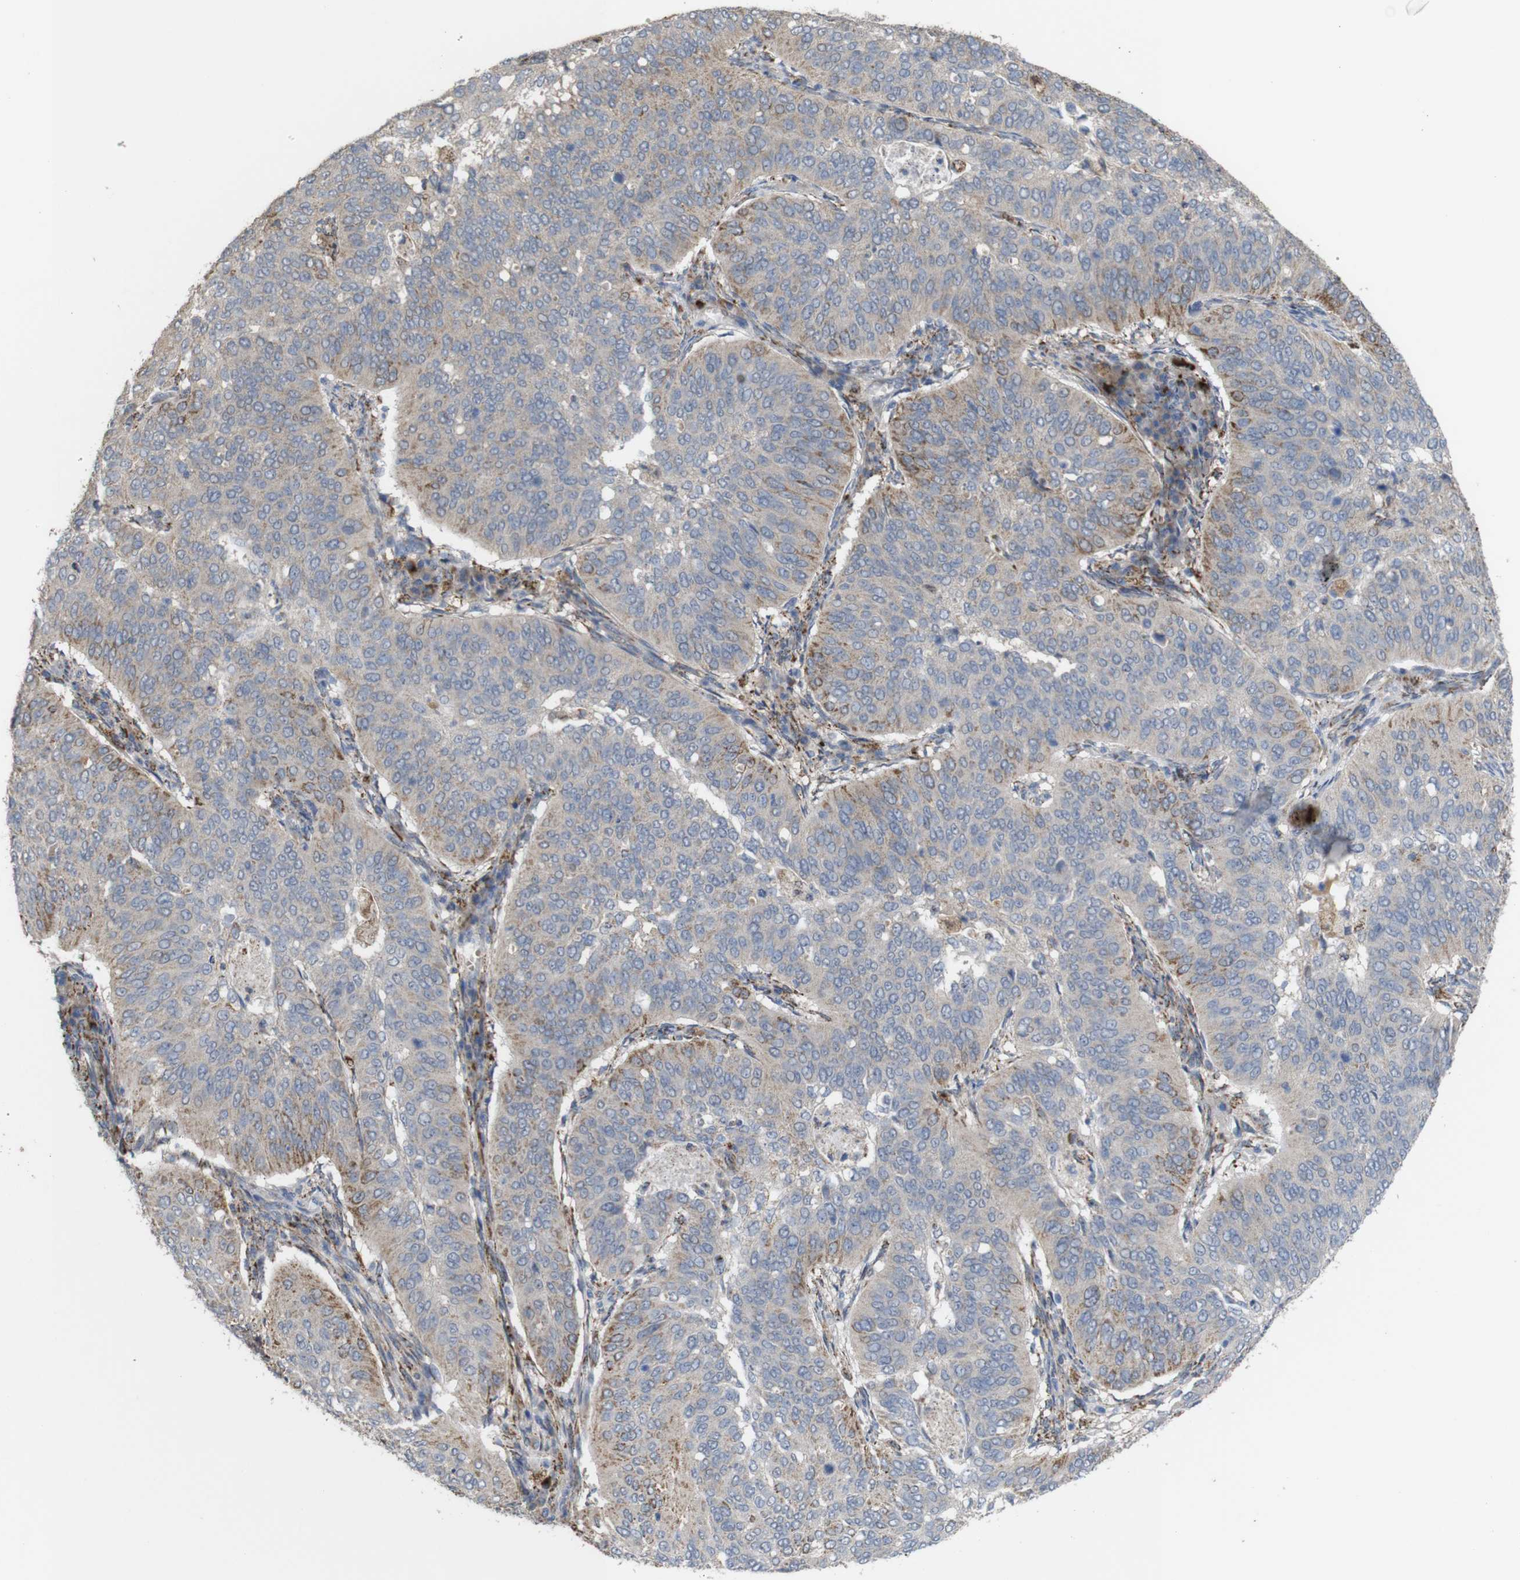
{"staining": {"intensity": "weak", "quantity": "<25%", "location": "cytoplasmic/membranous"}, "tissue": "cervical cancer", "cell_type": "Tumor cells", "image_type": "cancer", "snomed": [{"axis": "morphology", "description": "Normal tissue, NOS"}, {"axis": "morphology", "description": "Squamous cell carcinoma, NOS"}, {"axis": "topography", "description": "Cervix"}], "caption": "IHC micrograph of neoplastic tissue: human cervical cancer (squamous cell carcinoma) stained with DAB demonstrates no significant protein staining in tumor cells.", "gene": "PTPRR", "patient": {"sex": "female", "age": 39}}